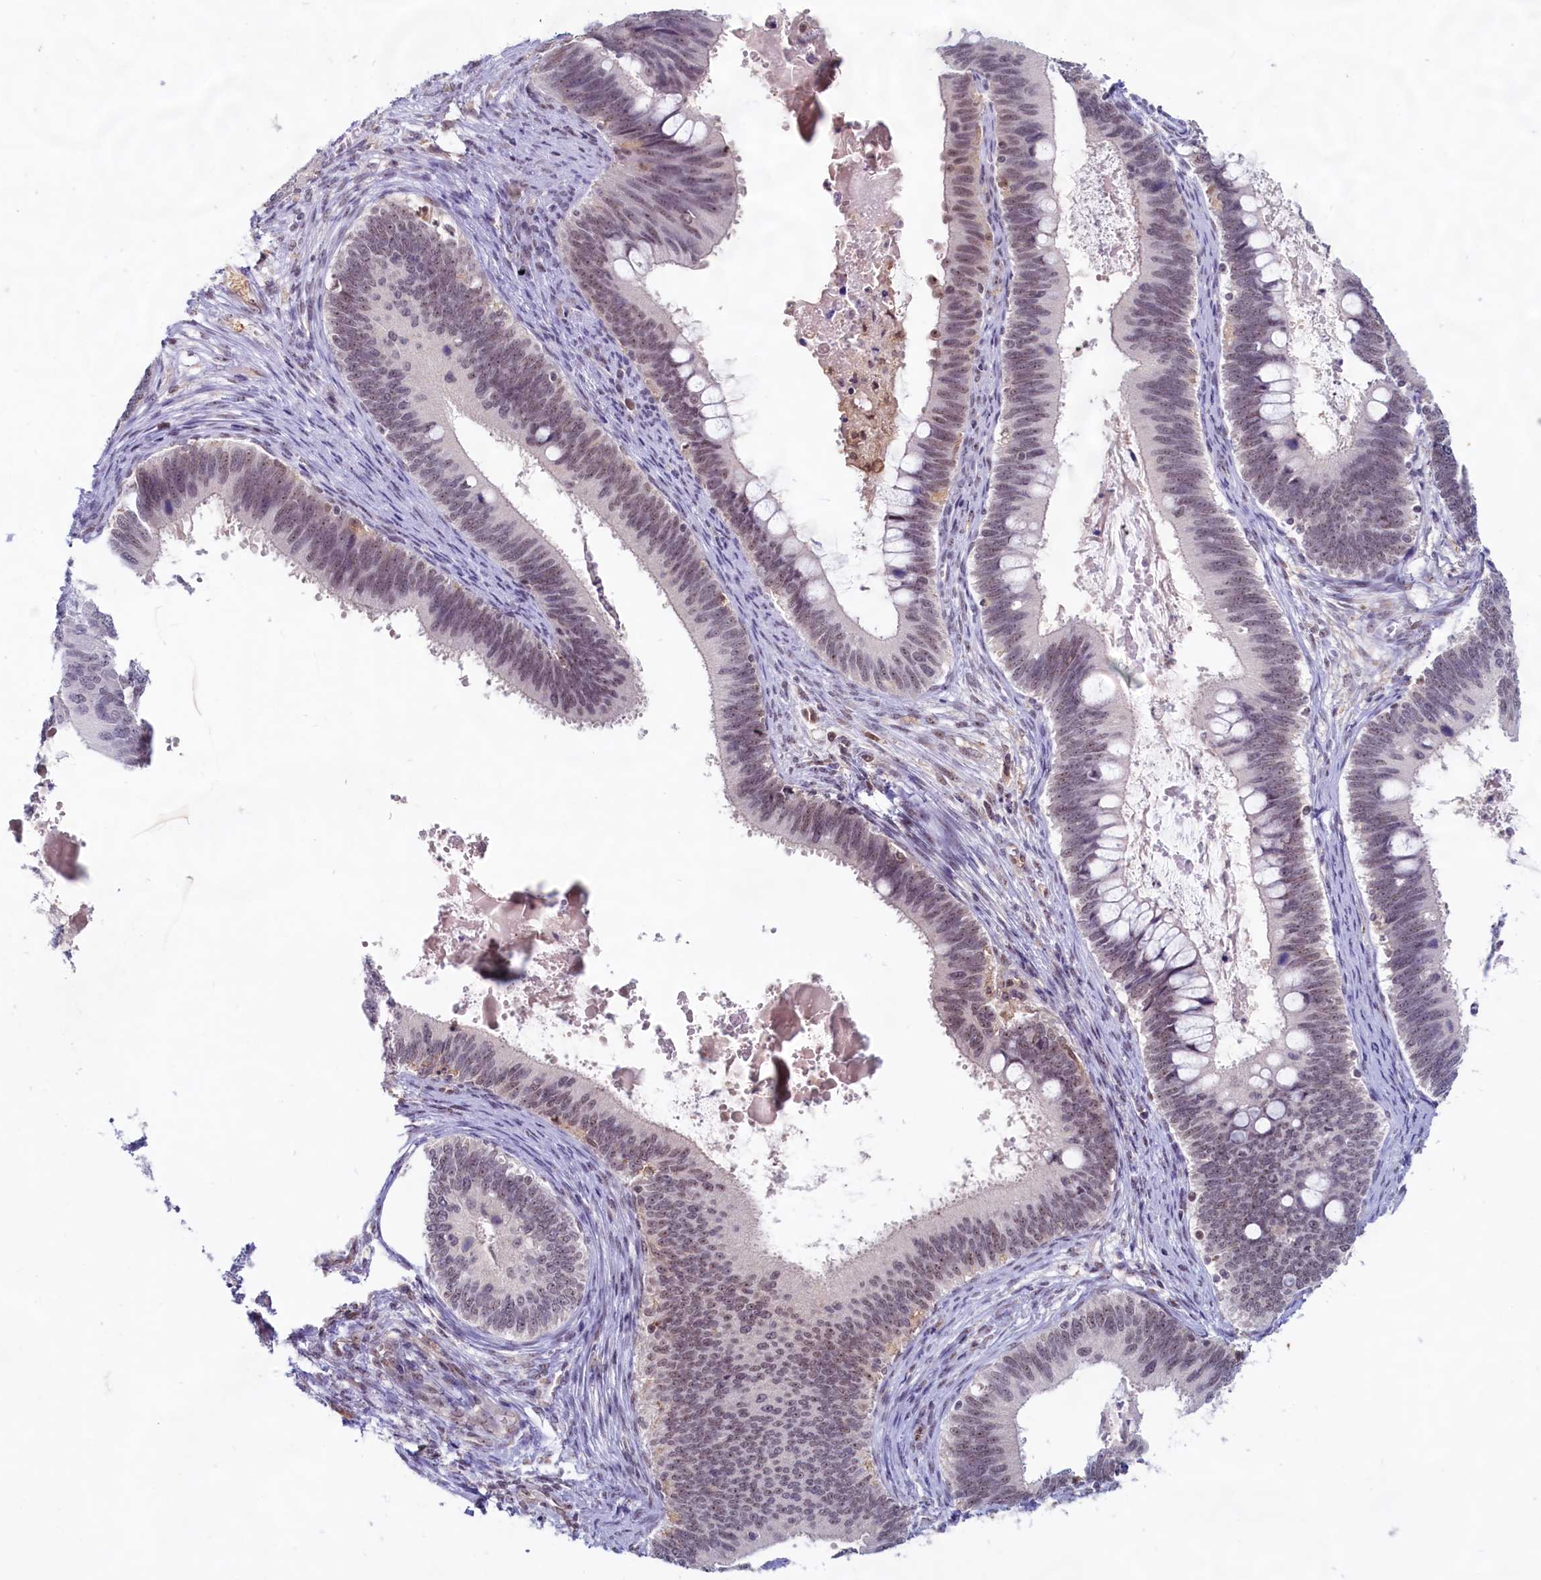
{"staining": {"intensity": "moderate", "quantity": "<25%", "location": "nuclear"}, "tissue": "cervical cancer", "cell_type": "Tumor cells", "image_type": "cancer", "snomed": [{"axis": "morphology", "description": "Adenocarcinoma, NOS"}, {"axis": "topography", "description": "Cervix"}], "caption": "An image of human cervical cancer (adenocarcinoma) stained for a protein demonstrates moderate nuclear brown staining in tumor cells.", "gene": "C1D", "patient": {"sex": "female", "age": 42}}